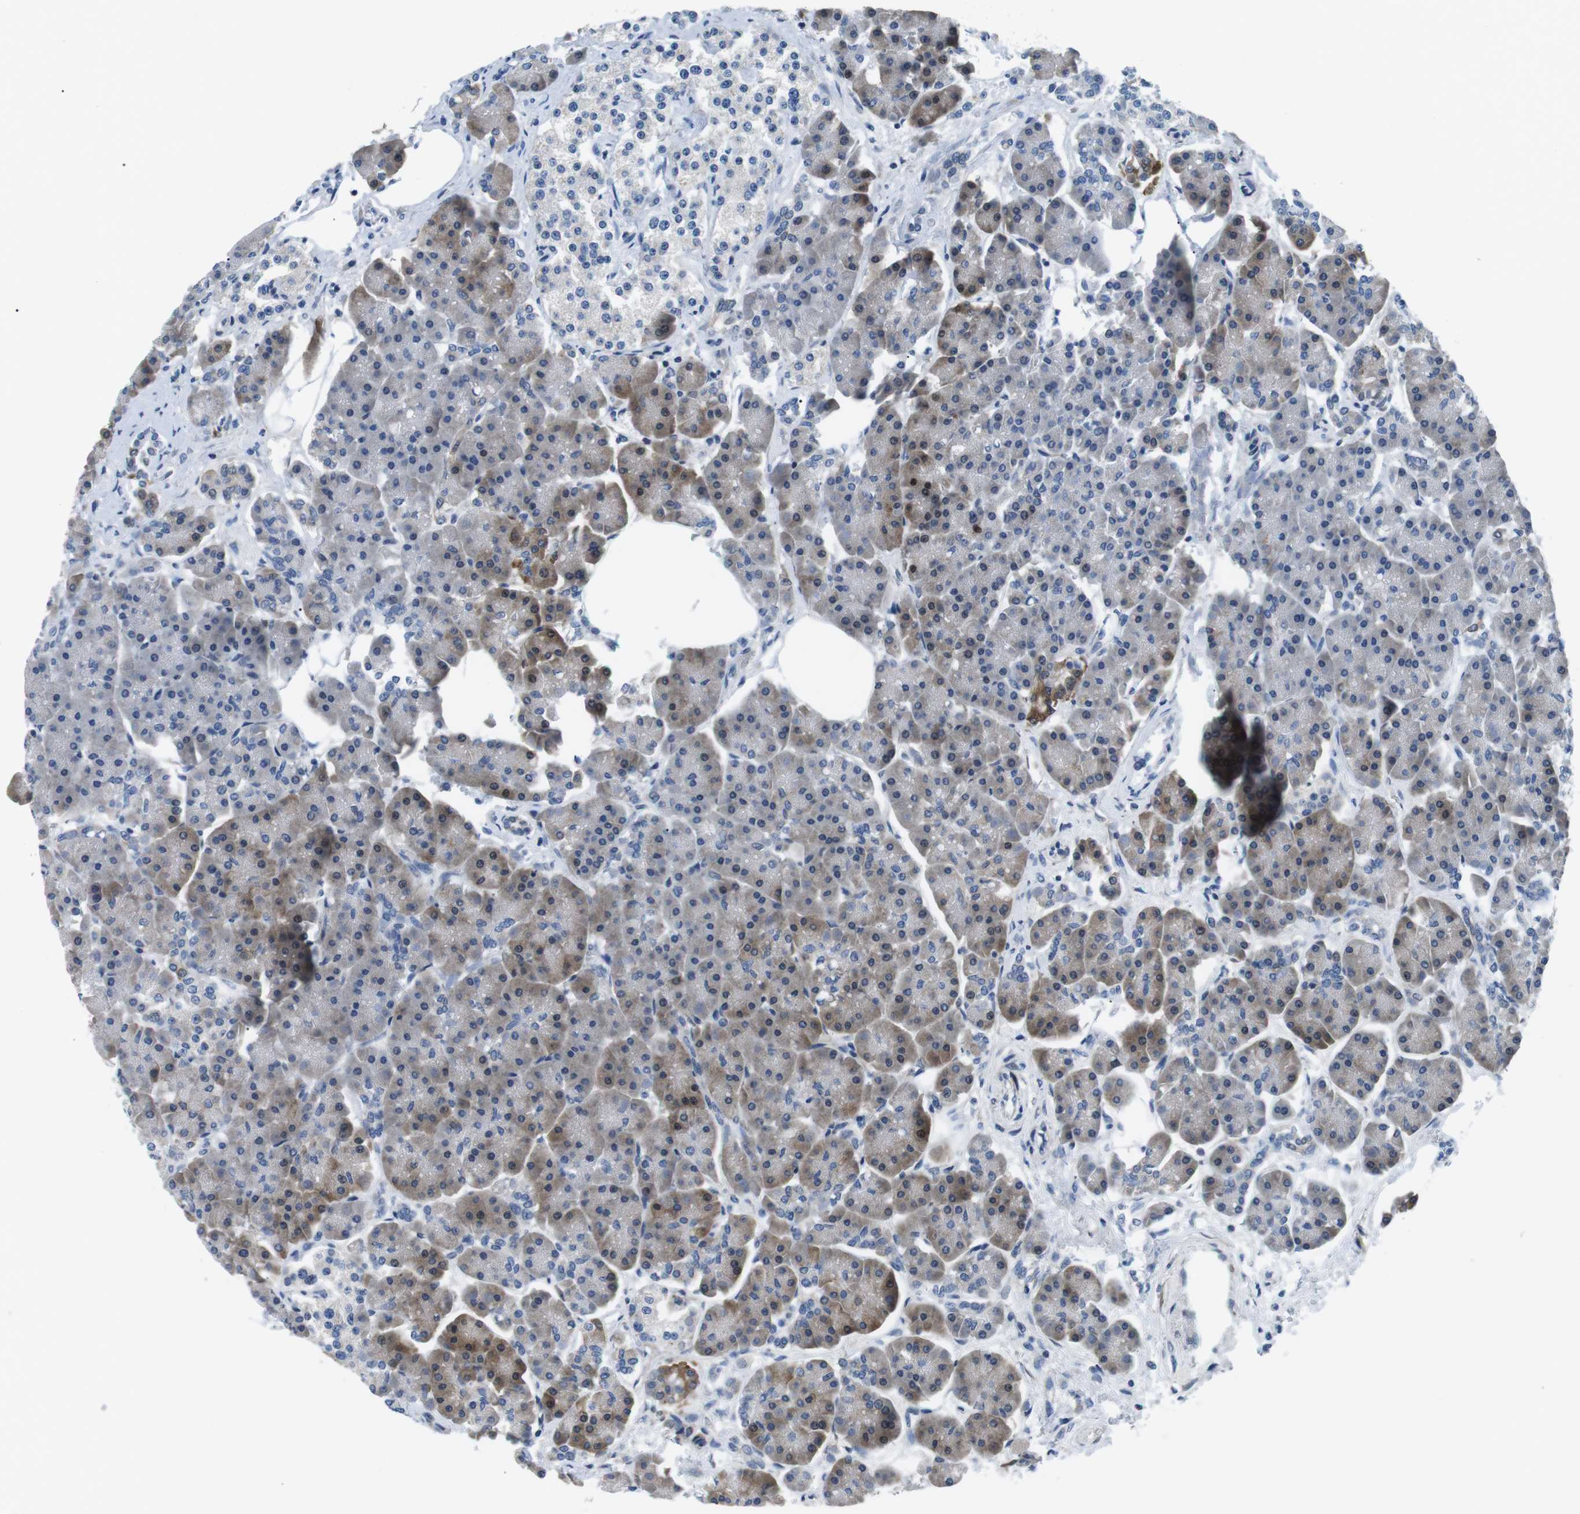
{"staining": {"intensity": "moderate", "quantity": "25%-75%", "location": "cytoplasmic/membranous"}, "tissue": "pancreas", "cell_type": "Exocrine glandular cells", "image_type": "normal", "snomed": [{"axis": "morphology", "description": "Normal tissue, NOS"}, {"axis": "topography", "description": "Pancreas"}], "caption": "The immunohistochemical stain highlights moderate cytoplasmic/membranous positivity in exocrine glandular cells of normal pancreas. (Stains: DAB (3,3'-diaminobenzidine) in brown, nuclei in blue, Microscopy: brightfield microscopy at high magnification).", "gene": "PHLDA1", "patient": {"sex": "female", "age": 70}}